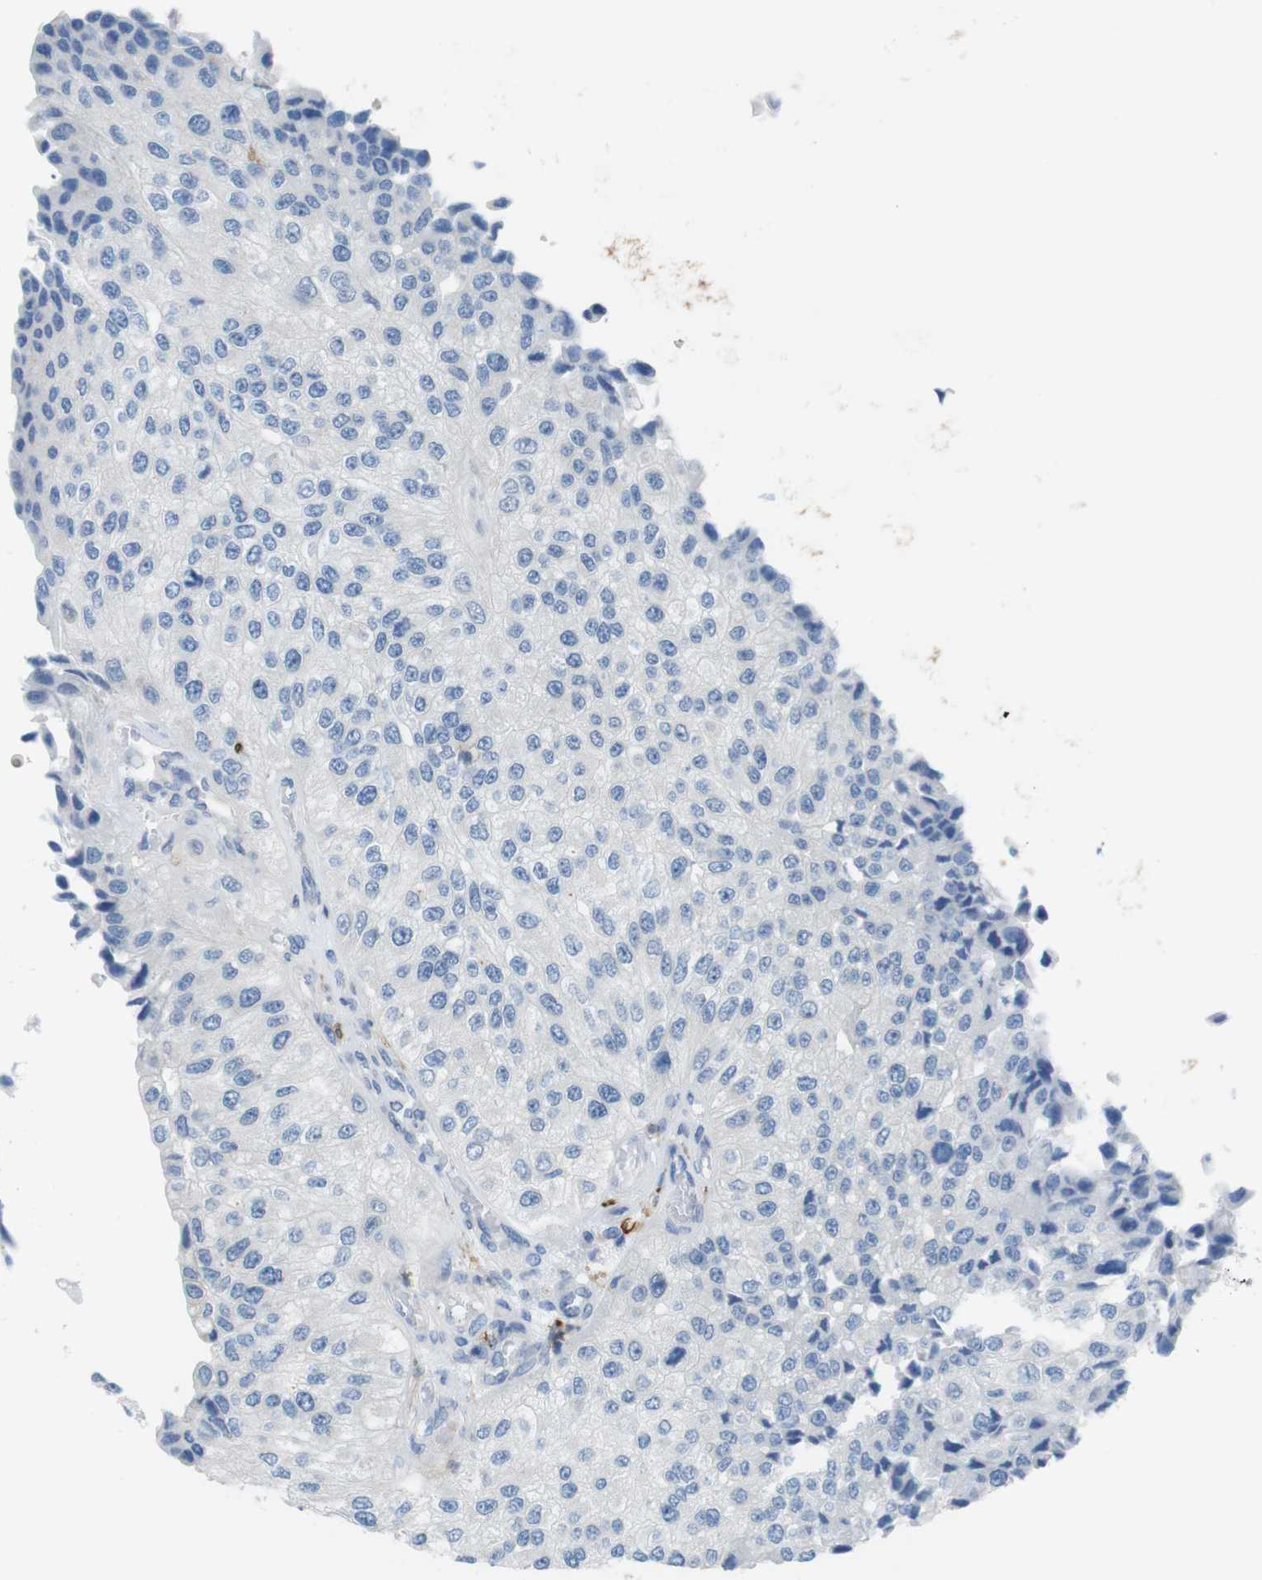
{"staining": {"intensity": "negative", "quantity": "none", "location": "none"}, "tissue": "urothelial cancer", "cell_type": "Tumor cells", "image_type": "cancer", "snomed": [{"axis": "morphology", "description": "Urothelial carcinoma, High grade"}, {"axis": "topography", "description": "Kidney"}, {"axis": "topography", "description": "Urinary bladder"}], "caption": "Image shows no protein positivity in tumor cells of urothelial cancer tissue.", "gene": "CLMN", "patient": {"sex": "male", "age": 77}}